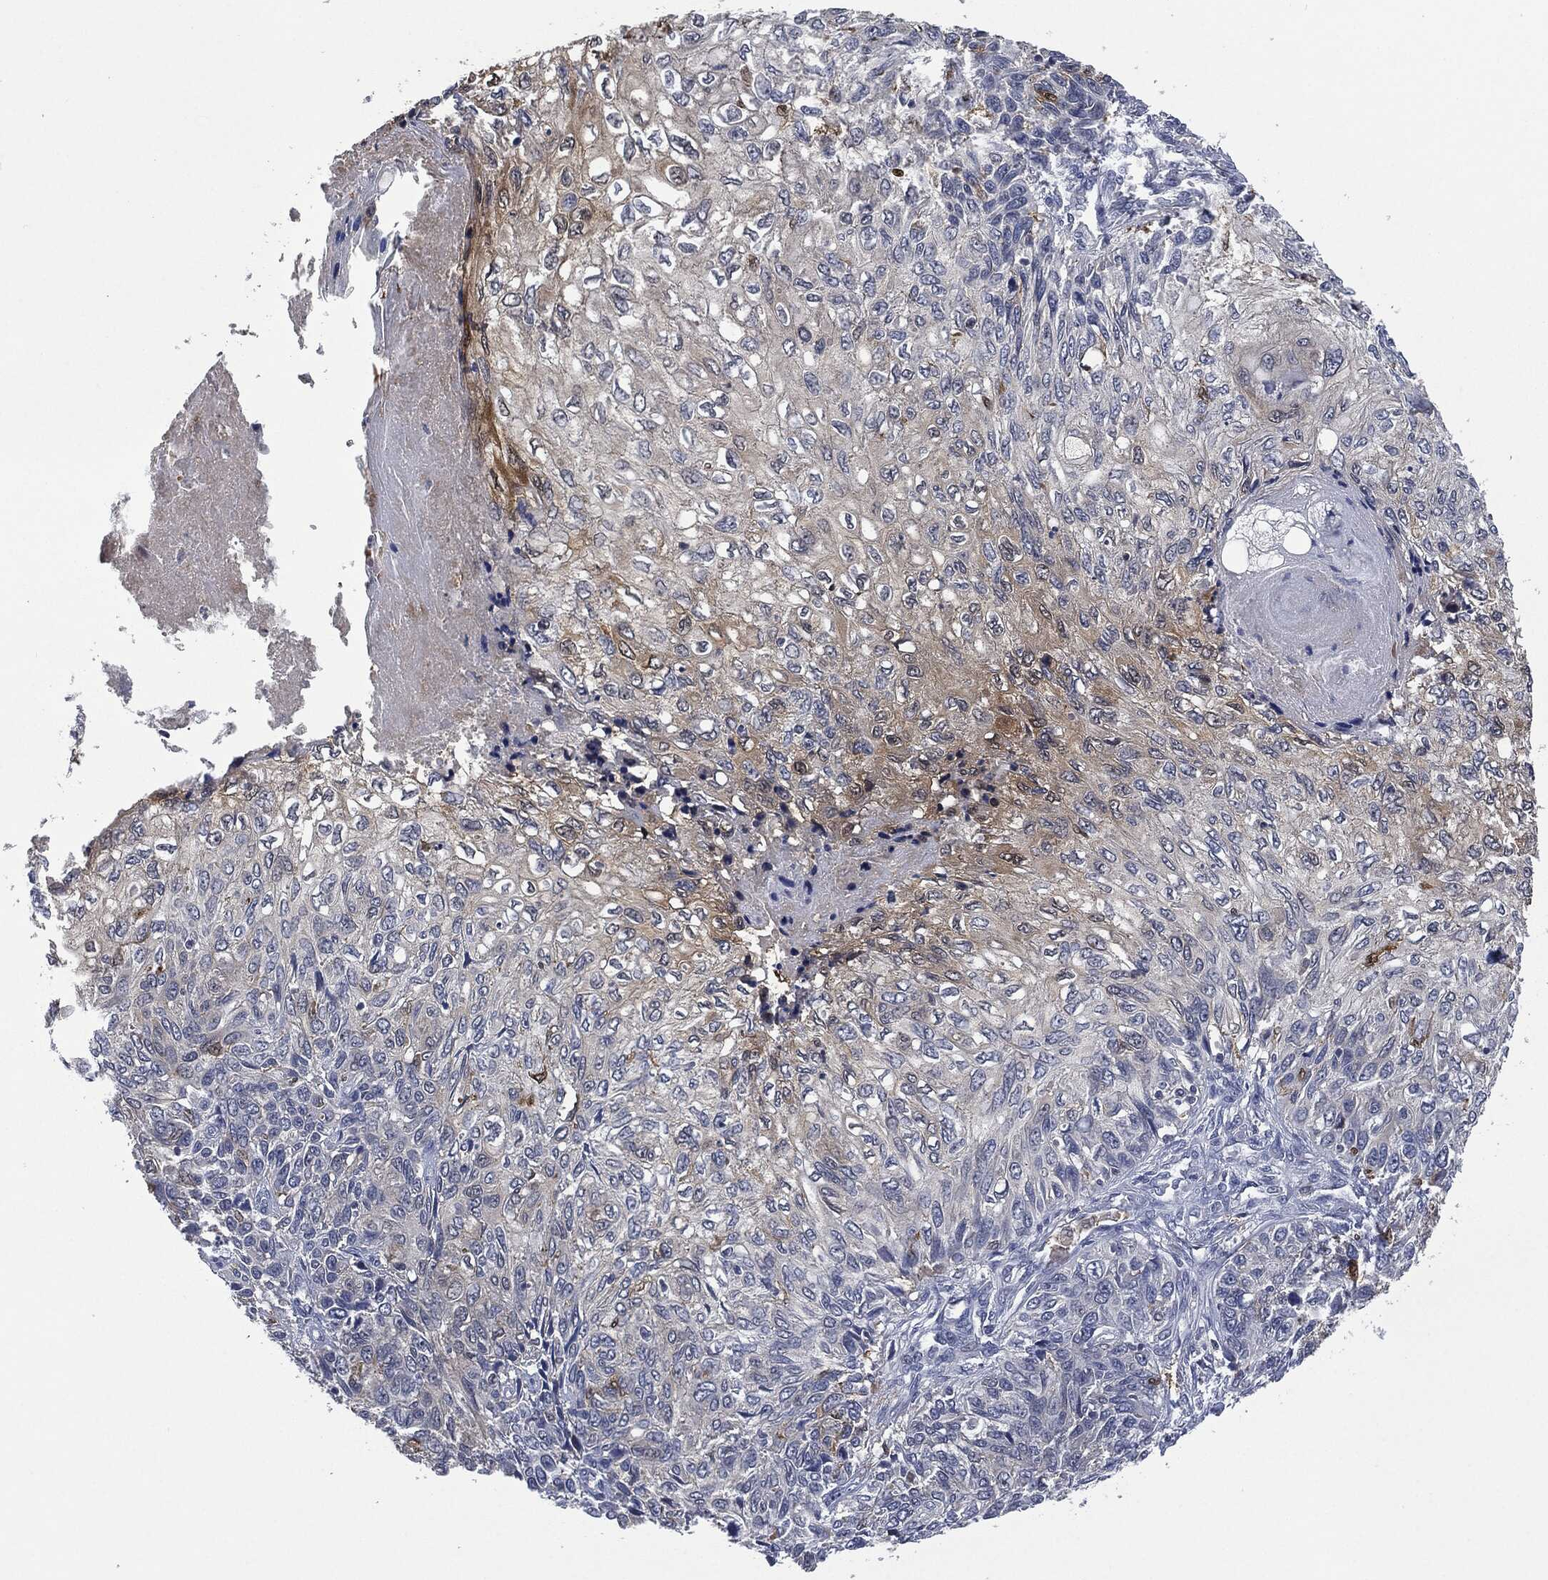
{"staining": {"intensity": "moderate", "quantity": "<25%", "location": "cytoplasmic/membranous"}, "tissue": "skin cancer", "cell_type": "Tumor cells", "image_type": "cancer", "snomed": [{"axis": "morphology", "description": "Squamous cell carcinoma, NOS"}, {"axis": "topography", "description": "Skin"}], "caption": "The micrograph demonstrates immunohistochemical staining of skin squamous cell carcinoma. There is moderate cytoplasmic/membranous expression is seen in approximately <25% of tumor cells.", "gene": "IL1RN", "patient": {"sex": "male", "age": 92}}